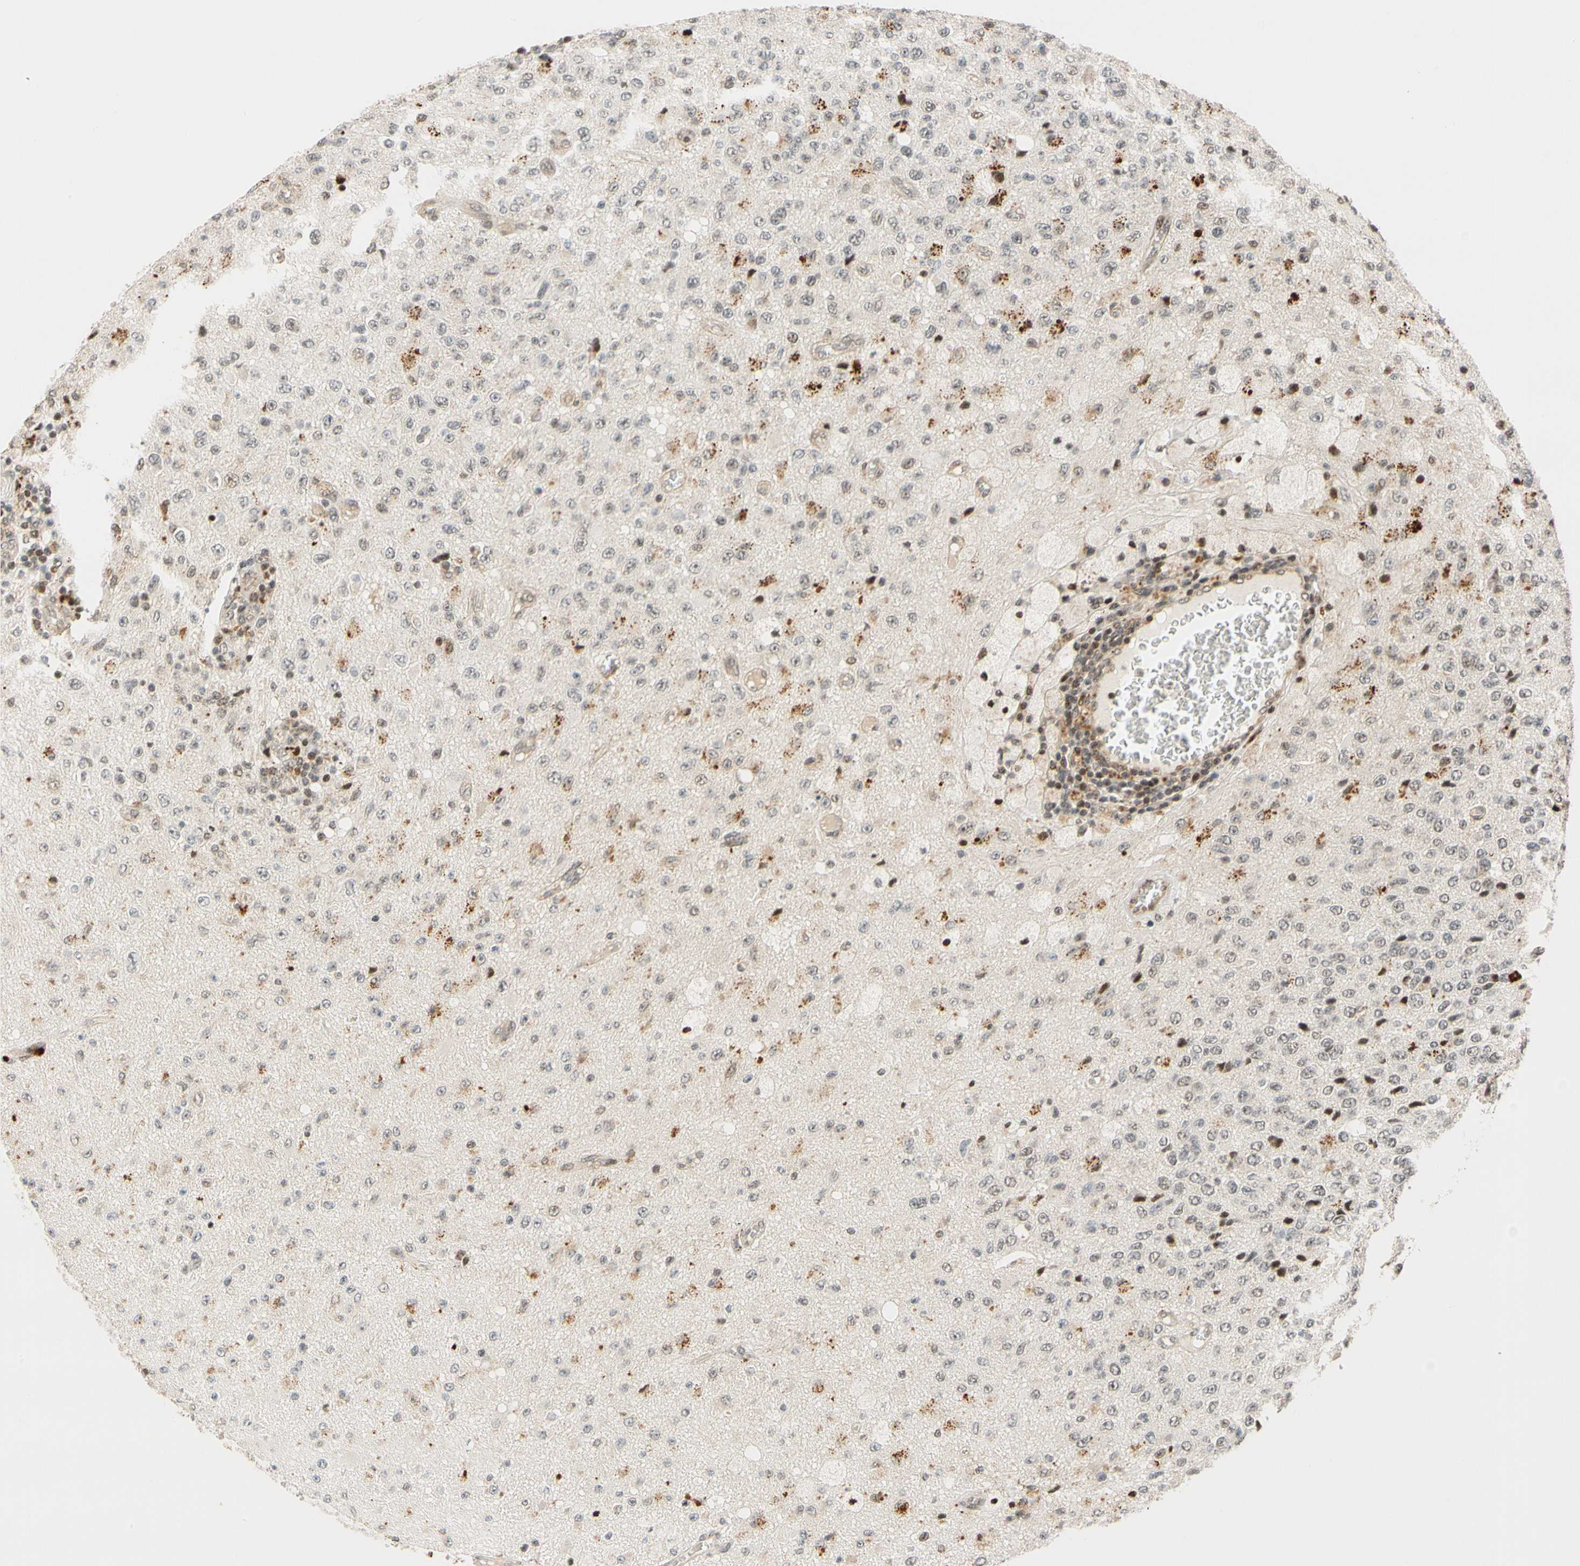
{"staining": {"intensity": "moderate", "quantity": "25%-75%", "location": "cytoplasmic/membranous,nuclear"}, "tissue": "glioma", "cell_type": "Tumor cells", "image_type": "cancer", "snomed": [{"axis": "morphology", "description": "Glioma, malignant, High grade"}, {"axis": "topography", "description": "pancreas cauda"}], "caption": "Tumor cells display medium levels of moderate cytoplasmic/membranous and nuclear positivity in approximately 25%-75% of cells in glioma. (Stains: DAB in brown, nuclei in blue, Microscopy: brightfield microscopy at high magnification).", "gene": "CDK7", "patient": {"sex": "male", "age": 60}}